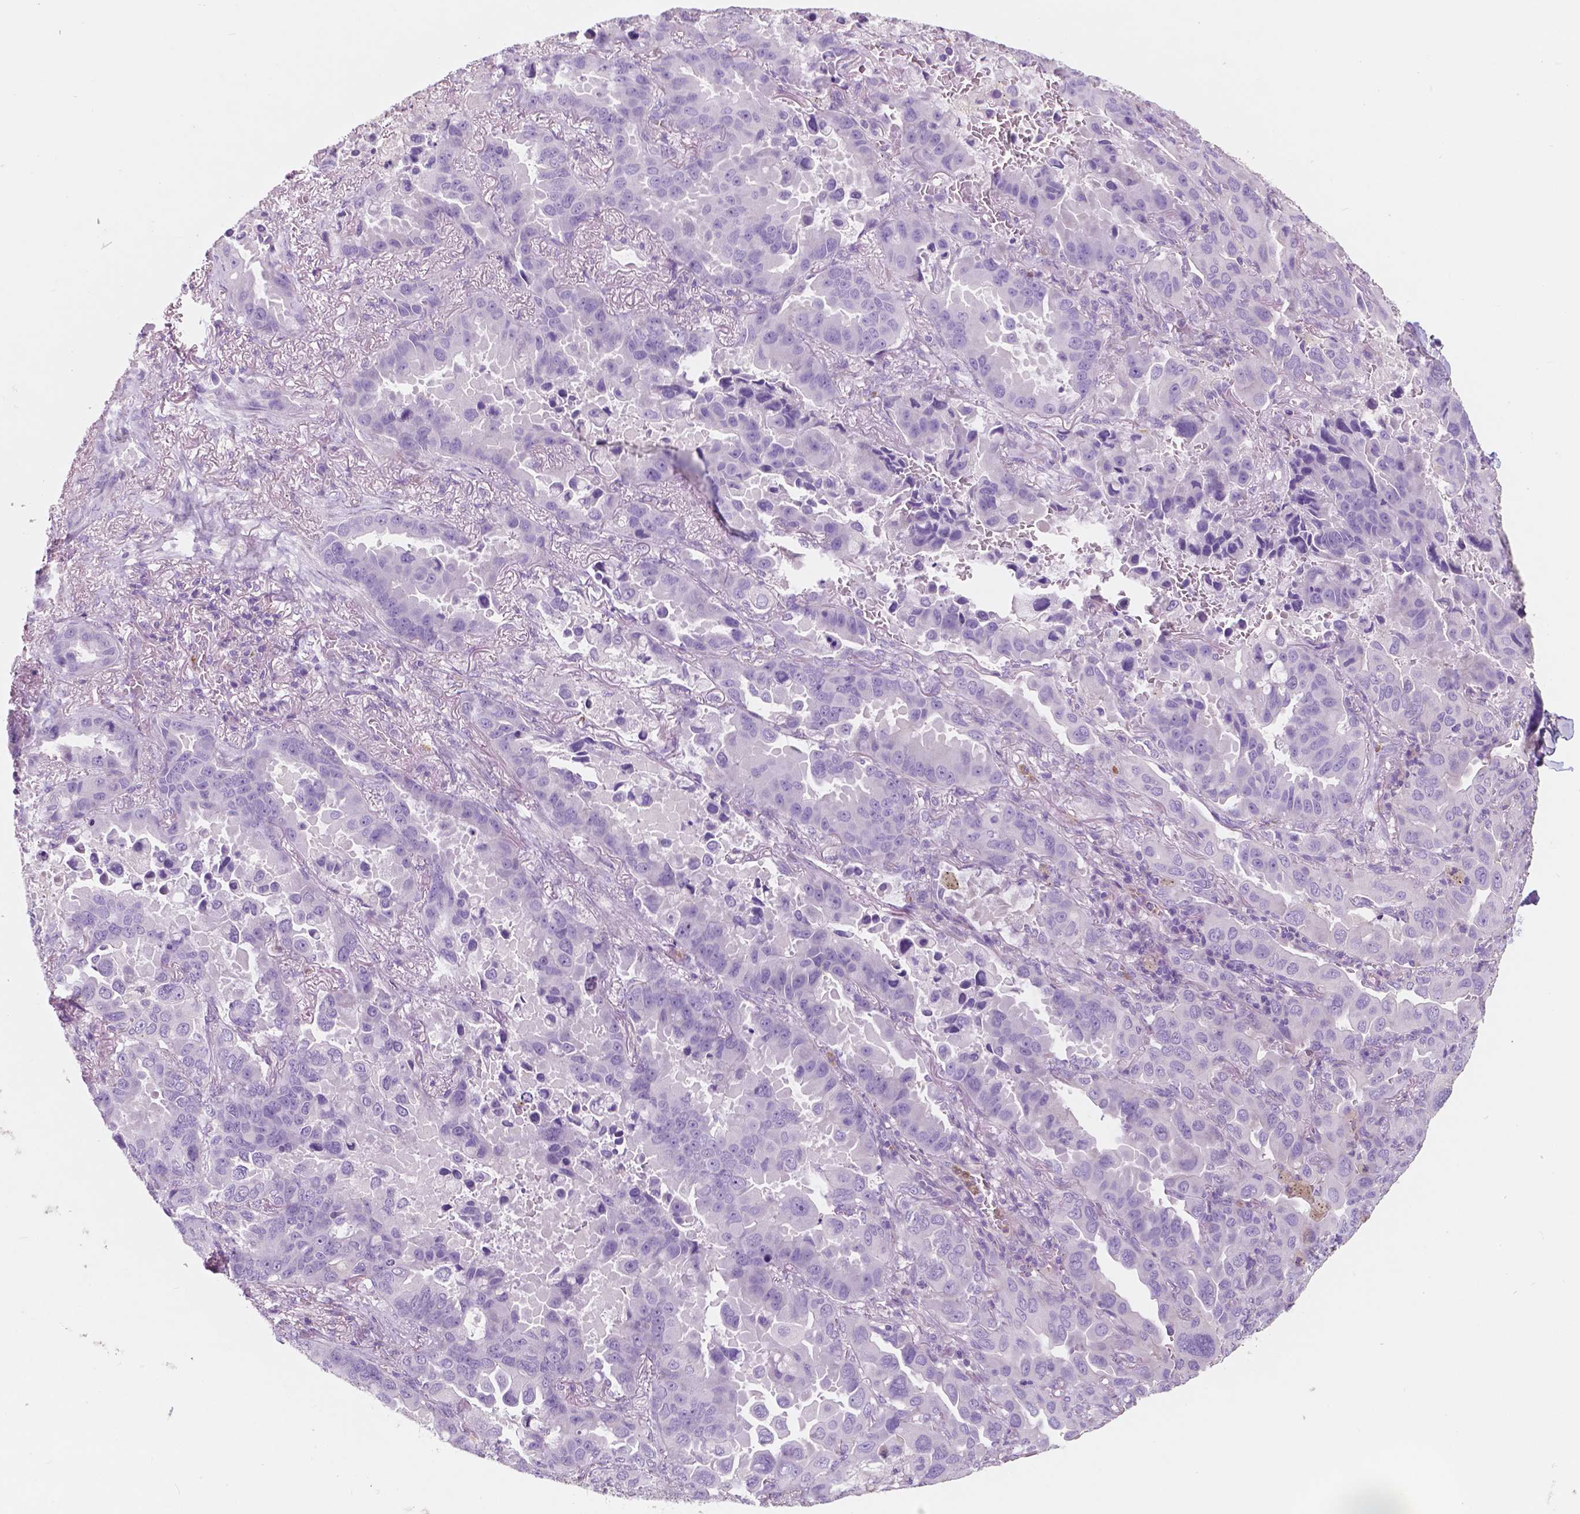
{"staining": {"intensity": "negative", "quantity": "none", "location": "none"}, "tissue": "lung cancer", "cell_type": "Tumor cells", "image_type": "cancer", "snomed": [{"axis": "morphology", "description": "Adenocarcinoma, NOS"}, {"axis": "topography", "description": "Lung"}], "caption": "A histopathology image of human lung adenocarcinoma is negative for staining in tumor cells.", "gene": "CUZD1", "patient": {"sex": "male", "age": 64}}